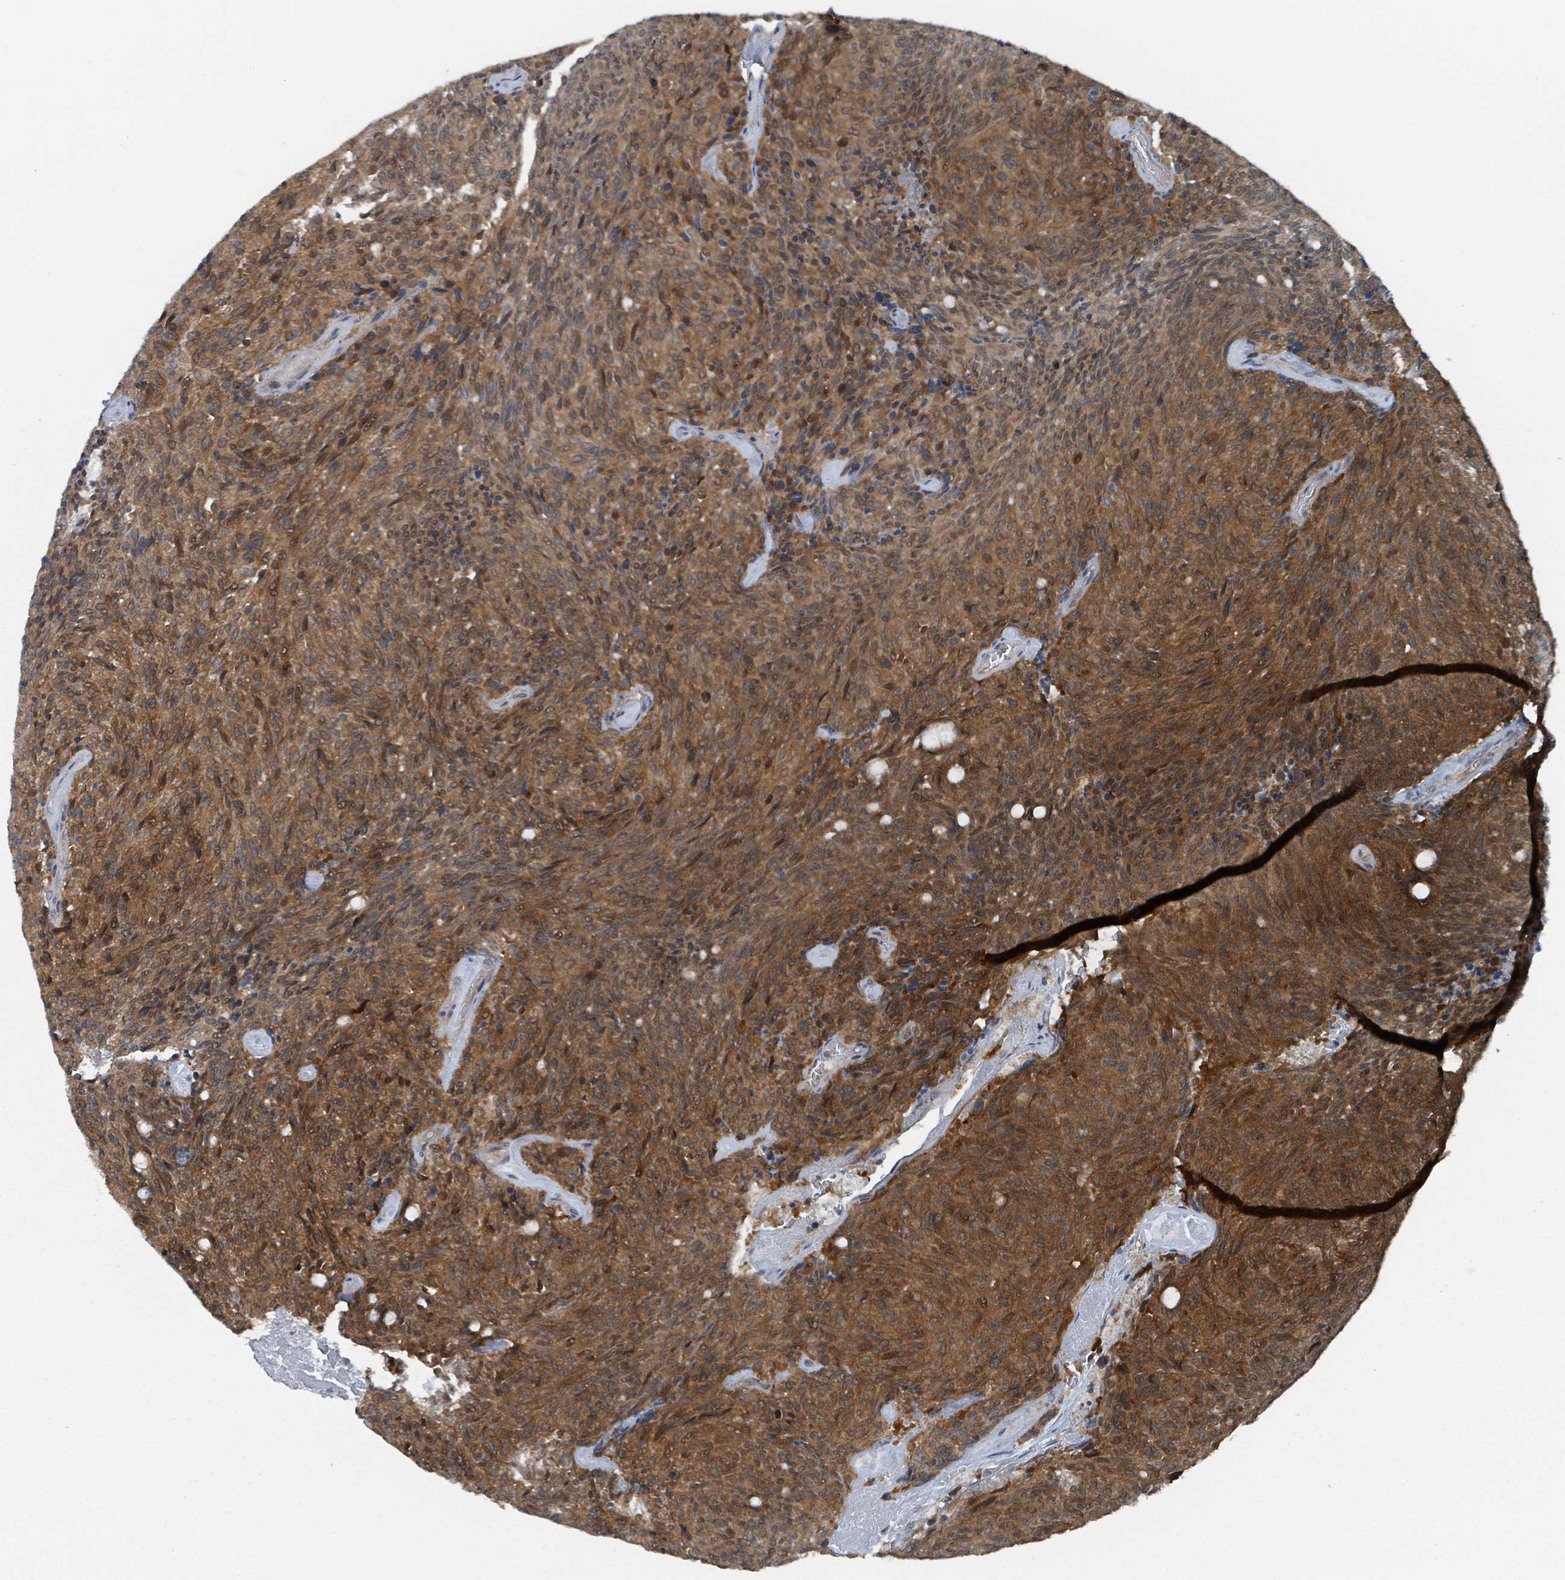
{"staining": {"intensity": "moderate", "quantity": ">75%", "location": "cytoplasmic/membranous,nuclear"}, "tissue": "carcinoid", "cell_type": "Tumor cells", "image_type": "cancer", "snomed": [{"axis": "morphology", "description": "Carcinoid, malignant, NOS"}, {"axis": "topography", "description": "Pancreas"}], "caption": "The micrograph shows a brown stain indicating the presence of a protein in the cytoplasmic/membranous and nuclear of tumor cells in carcinoid. Using DAB (brown) and hematoxylin (blue) stains, captured at high magnification using brightfield microscopy.", "gene": "GOLGA7", "patient": {"sex": "female", "age": 54}}